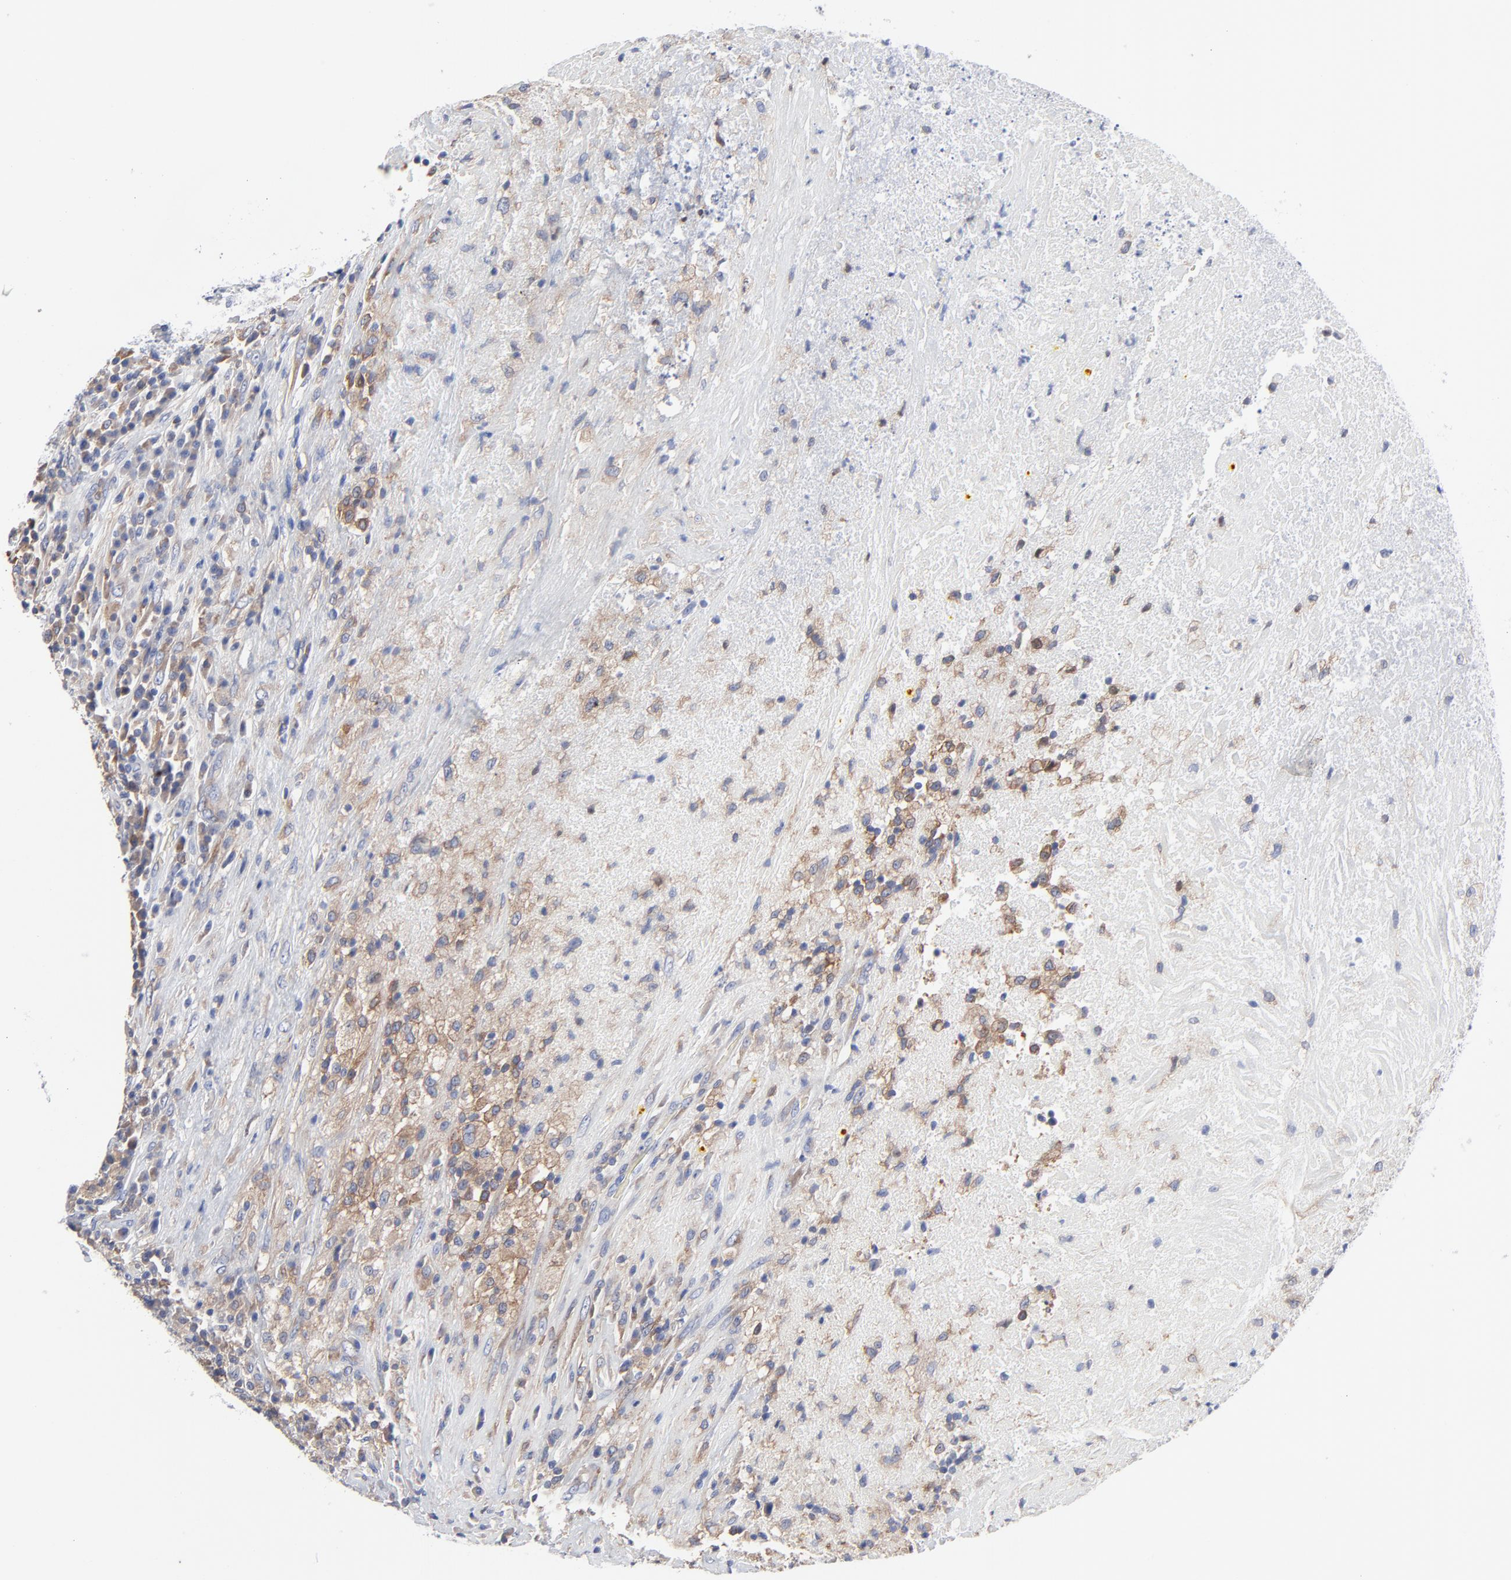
{"staining": {"intensity": "moderate", "quantity": "<25%", "location": "cytoplasmic/membranous"}, "tissue": "testis cancer", "cell_type": "Tumor cells", "image_type": "cancer", "snomed": [{"axis": "morphology", "description": "Necrosis, NOS"}, {"axis": "morphology", "description": "Carcinoma, Embryonal, NOS"}, {"axis": "topography", "description": "Testis"}], "caption": "This is an image of IHC staining of testis cancer, which shows moderate positivity in the cytoplasmic/membranous of tumor cells.", "gene": "STAT2", "patient": {"sex": "male", "age": 19}}